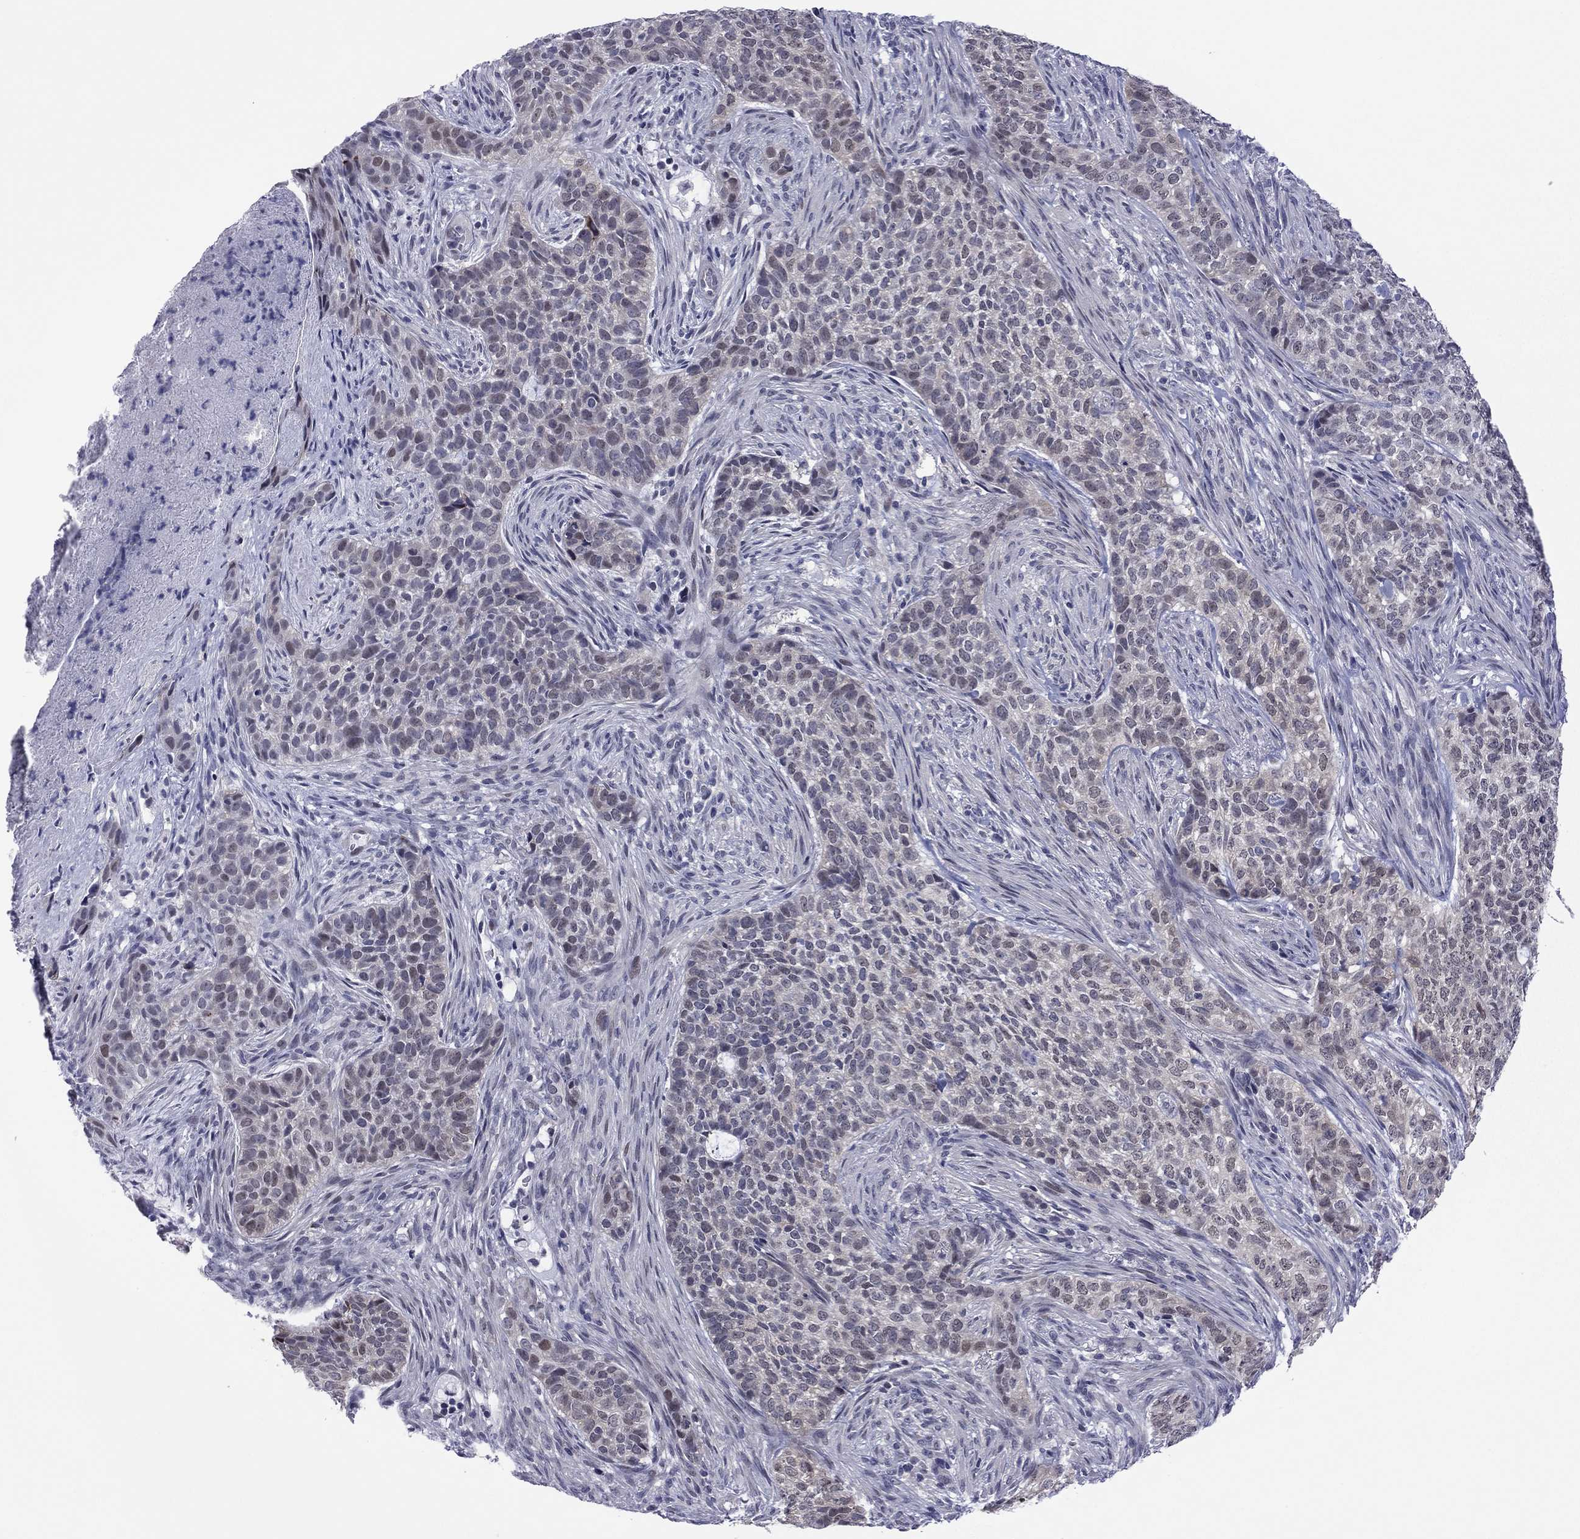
{"staining": {"intensity": "weak", "quantity": "<25%", "location": "nuclear"}, "tissue": "skin cancer", "cell_type": "Tumor cells", "image_type": "cancer", "snomed": [{"axis": "morphology", "description": "Basal cell carcinoma"}, {"axis": "topography", "description": "Skin"}], "caption": "Immunohistochemistry (IHC) photomicrograph of skin basal cell carcinoma stained for a protein (brown), which exhibits no positivity in tumor cells. (DAB immunohistochemistry, high magnification).", "gene": "POU5F2", "patient": {"sex": "female", "age": 69}}